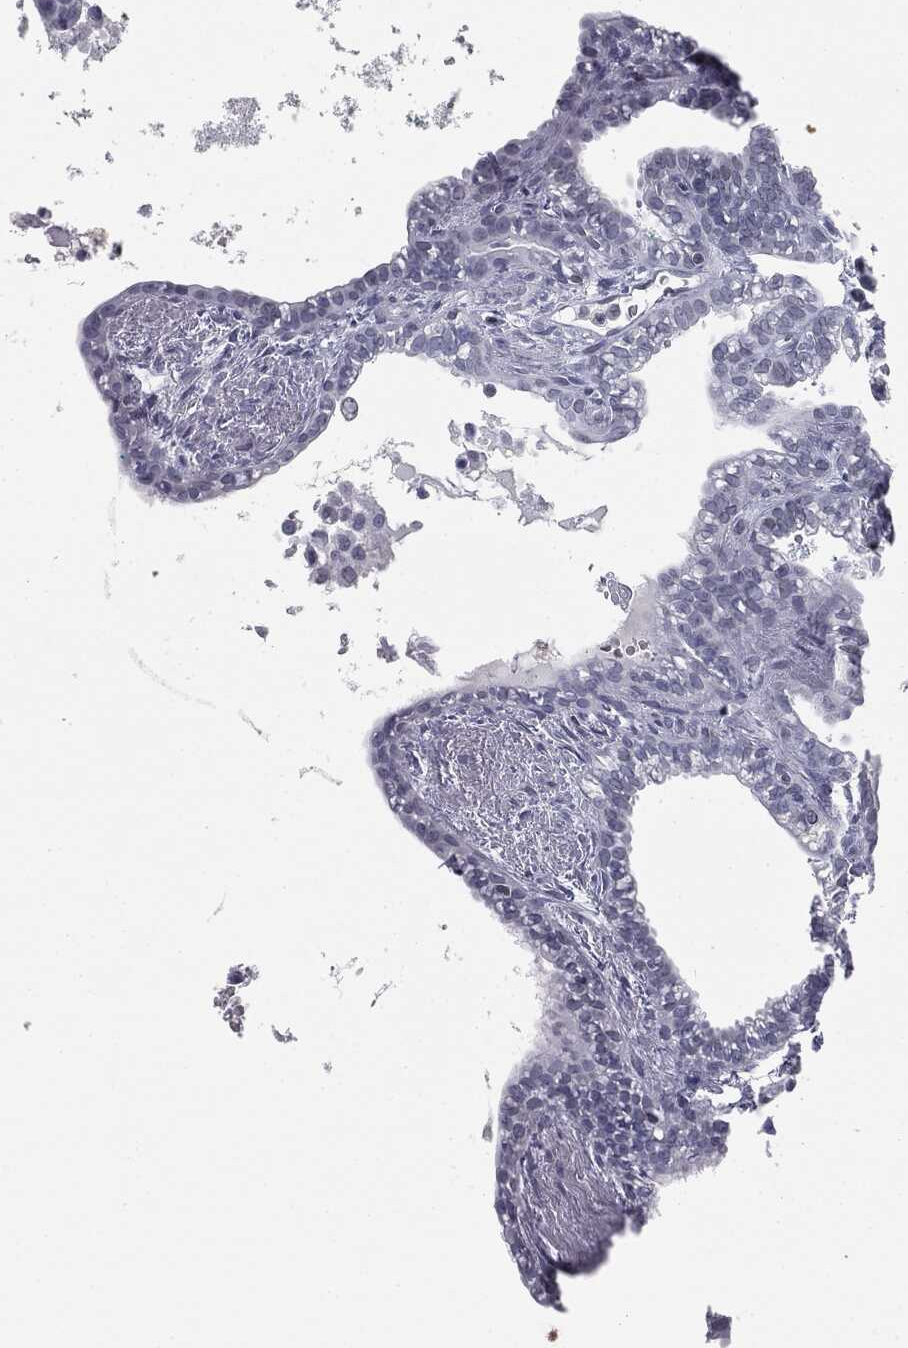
{"staining": {"intensity": "negative", "quantity": "none", "location": "none"}, "tissue": "seminal vesicle", "cell_type": "Glandular cells", "image_type": "normal", "snomed": [{"axis": "morphology", "description": "Normal tissue, NOS"}, {"axis": "morphology", "description": "Urothelial carcinoma, NOS"}, {"axis": "topography", "description": "Urinary bladder"}, {"axis": "topography", "description": "Seminal veicle"}], "caption": "This is an immunohistochemistry (IHC) image of normal human seminal vesicle. There is no staining in glandular cells.", "gene": "ALDOB", "patient": {"sex": "male", "age": 76}}